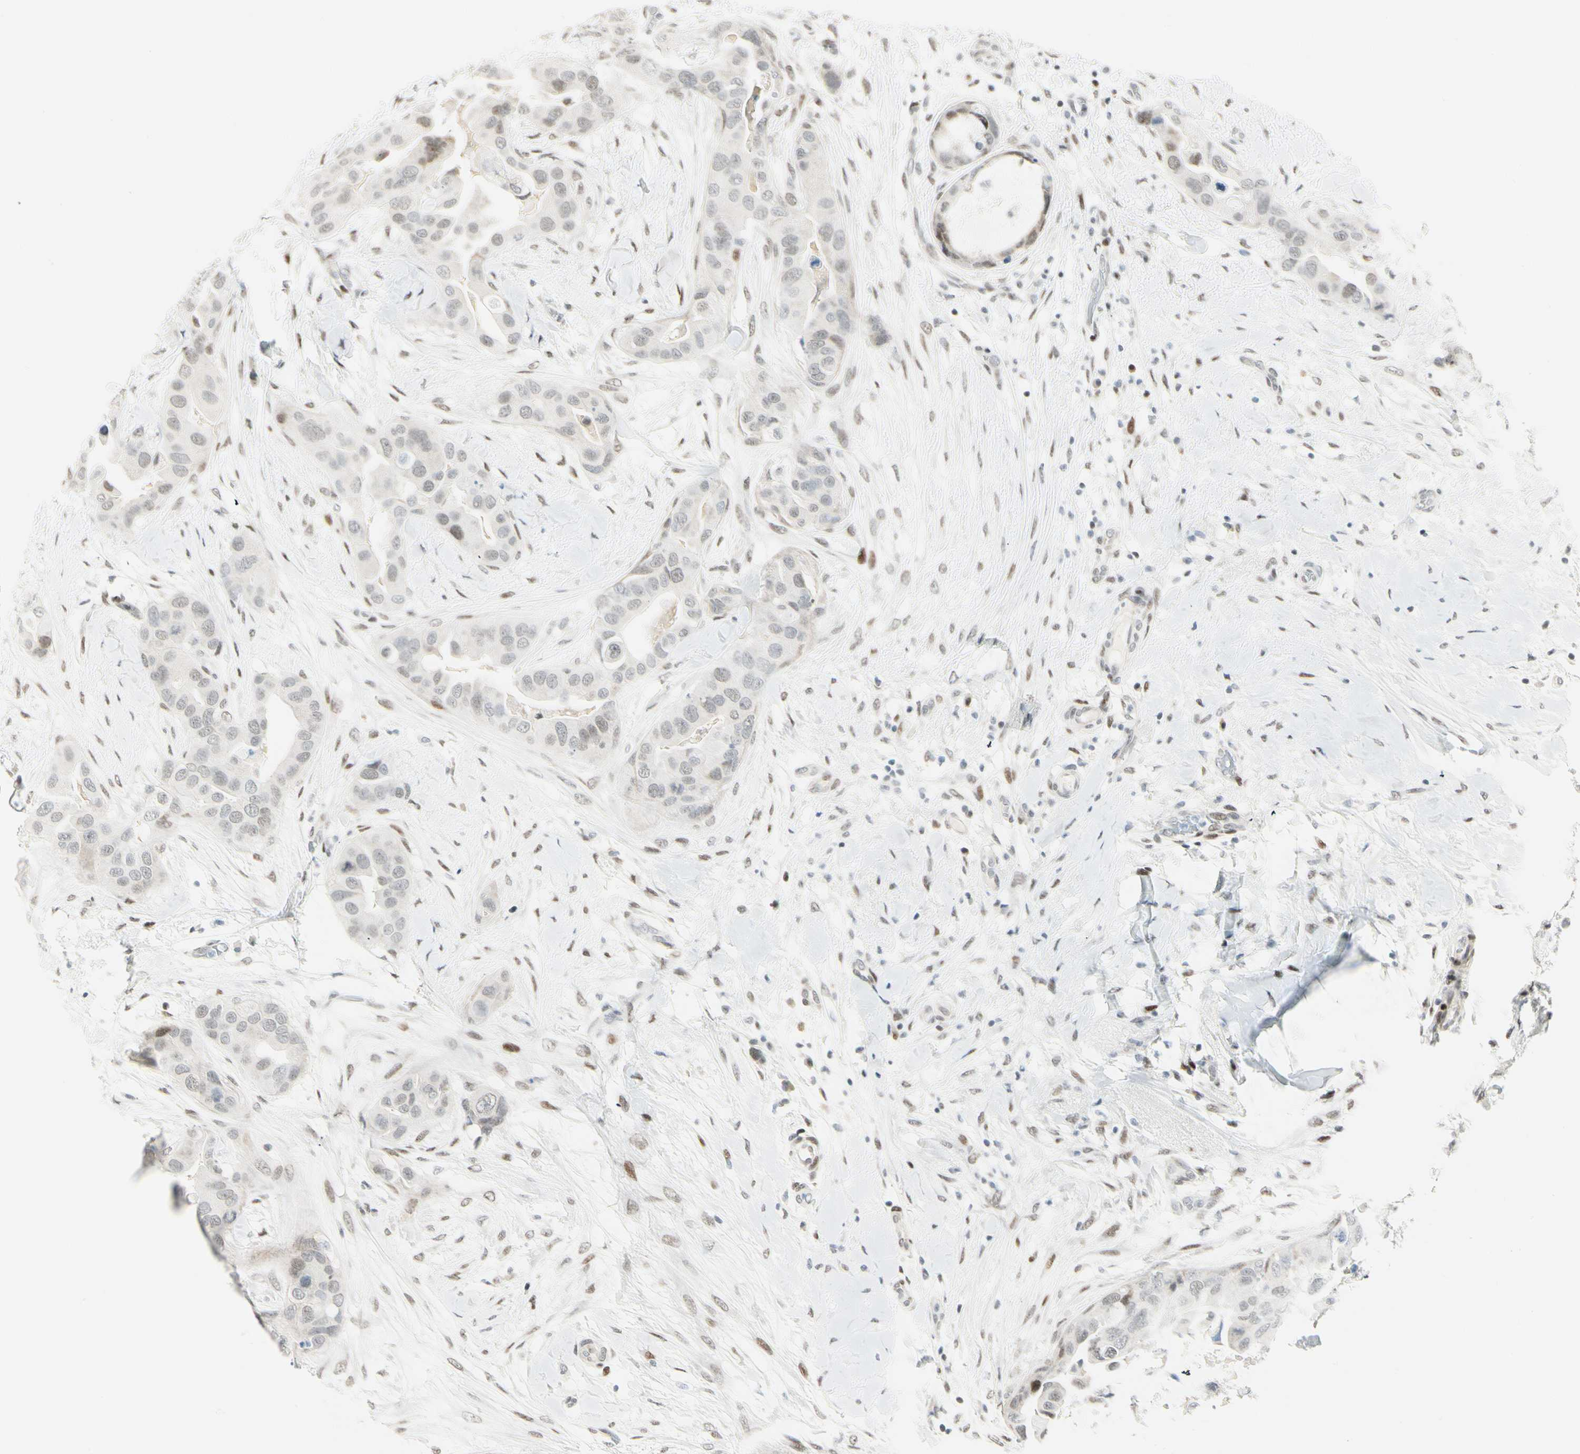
{"staining": {"intensity": "weak", "quantity": "<25%", "location": "nuclear"}, "tissue": "breast cancer", "cell_type": "Tumor cells", "image_type": "cancer", "snomed": [{"axis": "morphology", "description": "Duct carcinoma"}, {"axis": "topography", "description": "Breast"}], "caption": "Image shows no significant protein positivity in tumor cells of breast cancer (infiltrating ductal carcinoma).", "gene": "PKNOX1", "patient": {"sex": "female", "age": 40}}